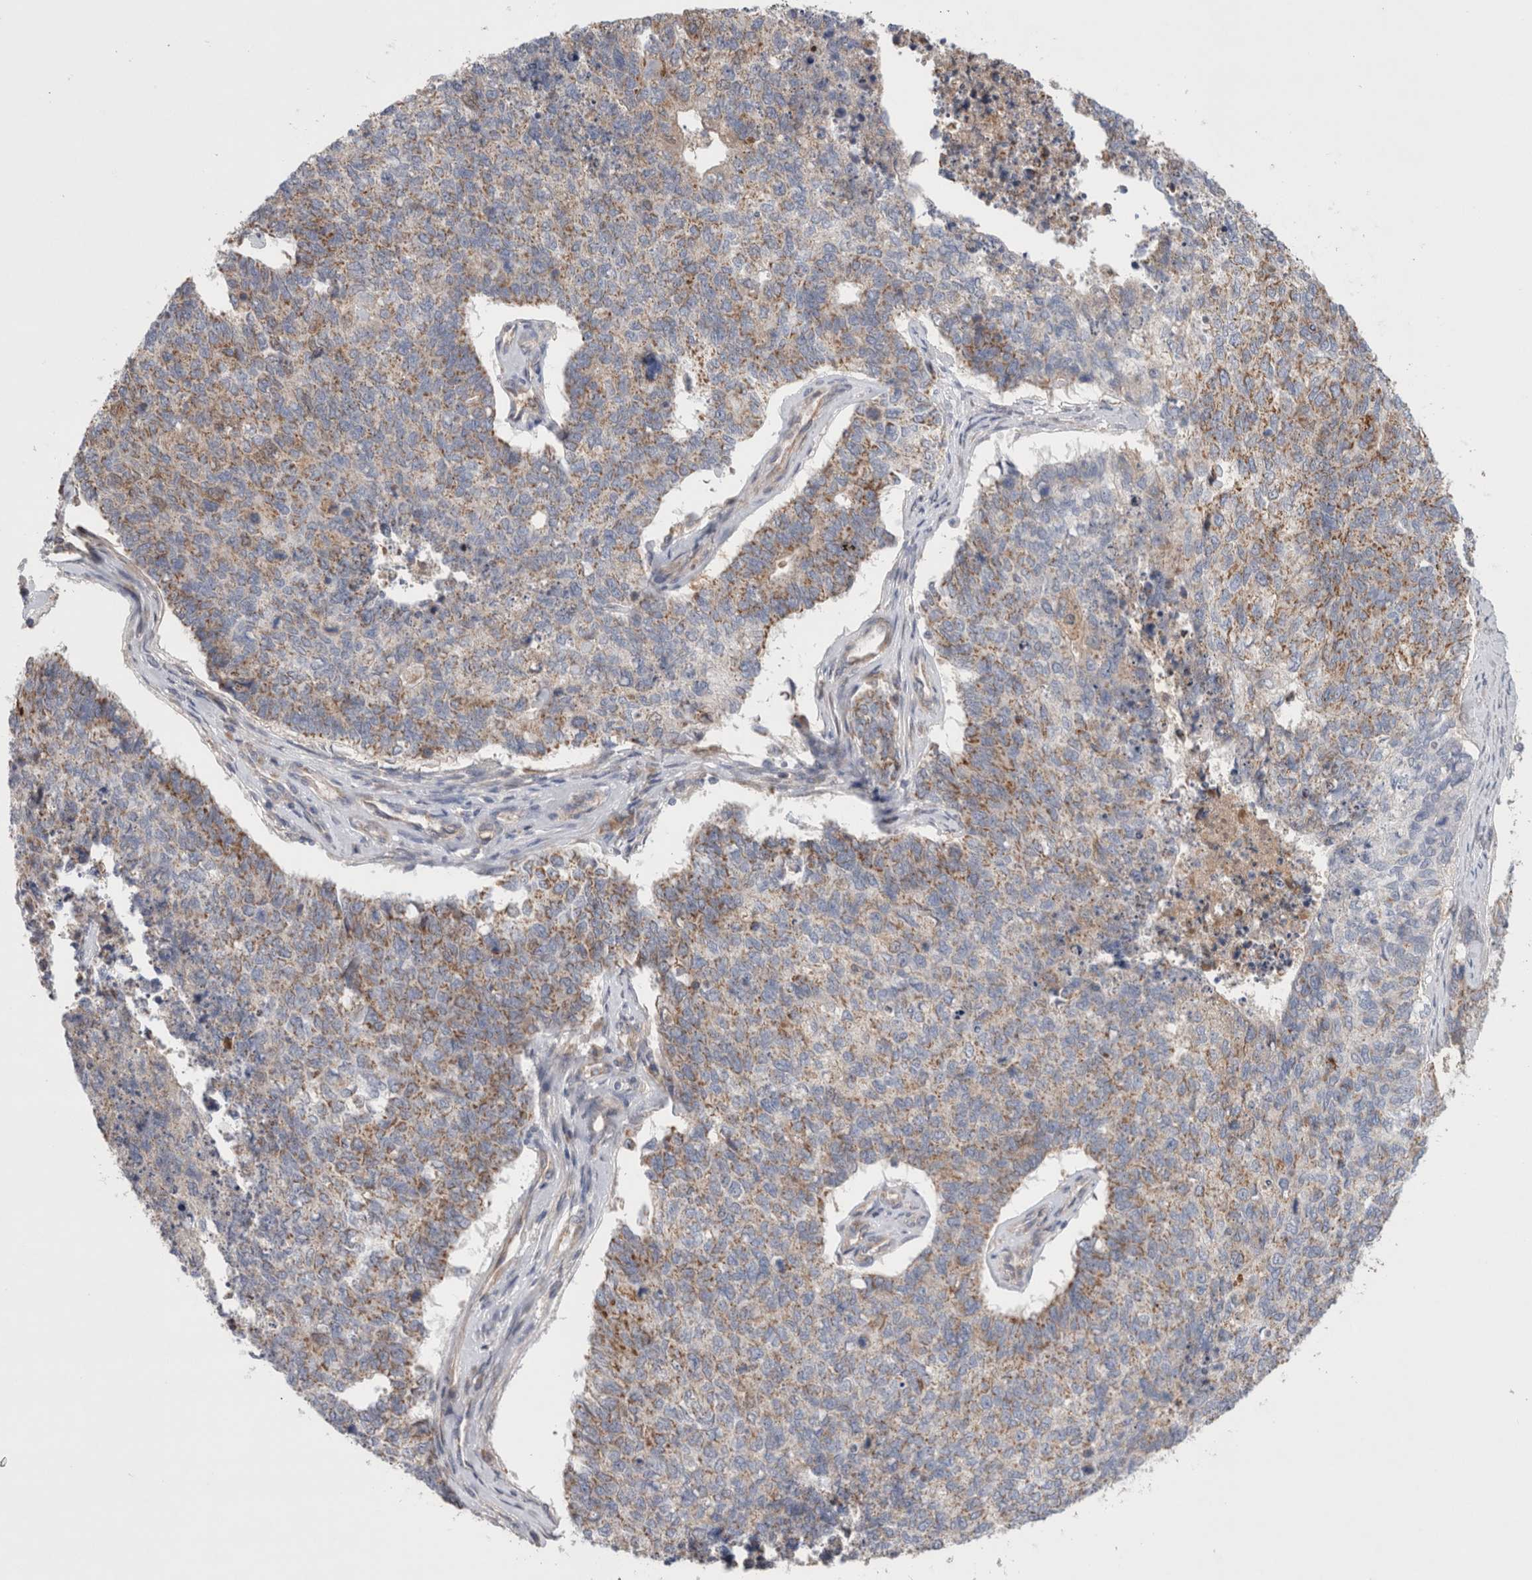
{"staining": {"intensity": "moderate", "quantity": "25%-75%", "location": "cytoplasmic/membranous"}, "tissue": "cervical cancer", "cell_type": "Tumor cells", "image_type": "cancer", "snomed": [{"axis": "morphology", "description": "Squamous cell carcinoma, NOS"}, {"axis": "topography", "description": "Cervix"}], "caption": "Cervical cancer (squamous cell carcinoma) stained with a protein marker exhibits moderate staining in tumor cells.", "gene": "MRPS28", "patient": {"sex": "female", "age": 63}}